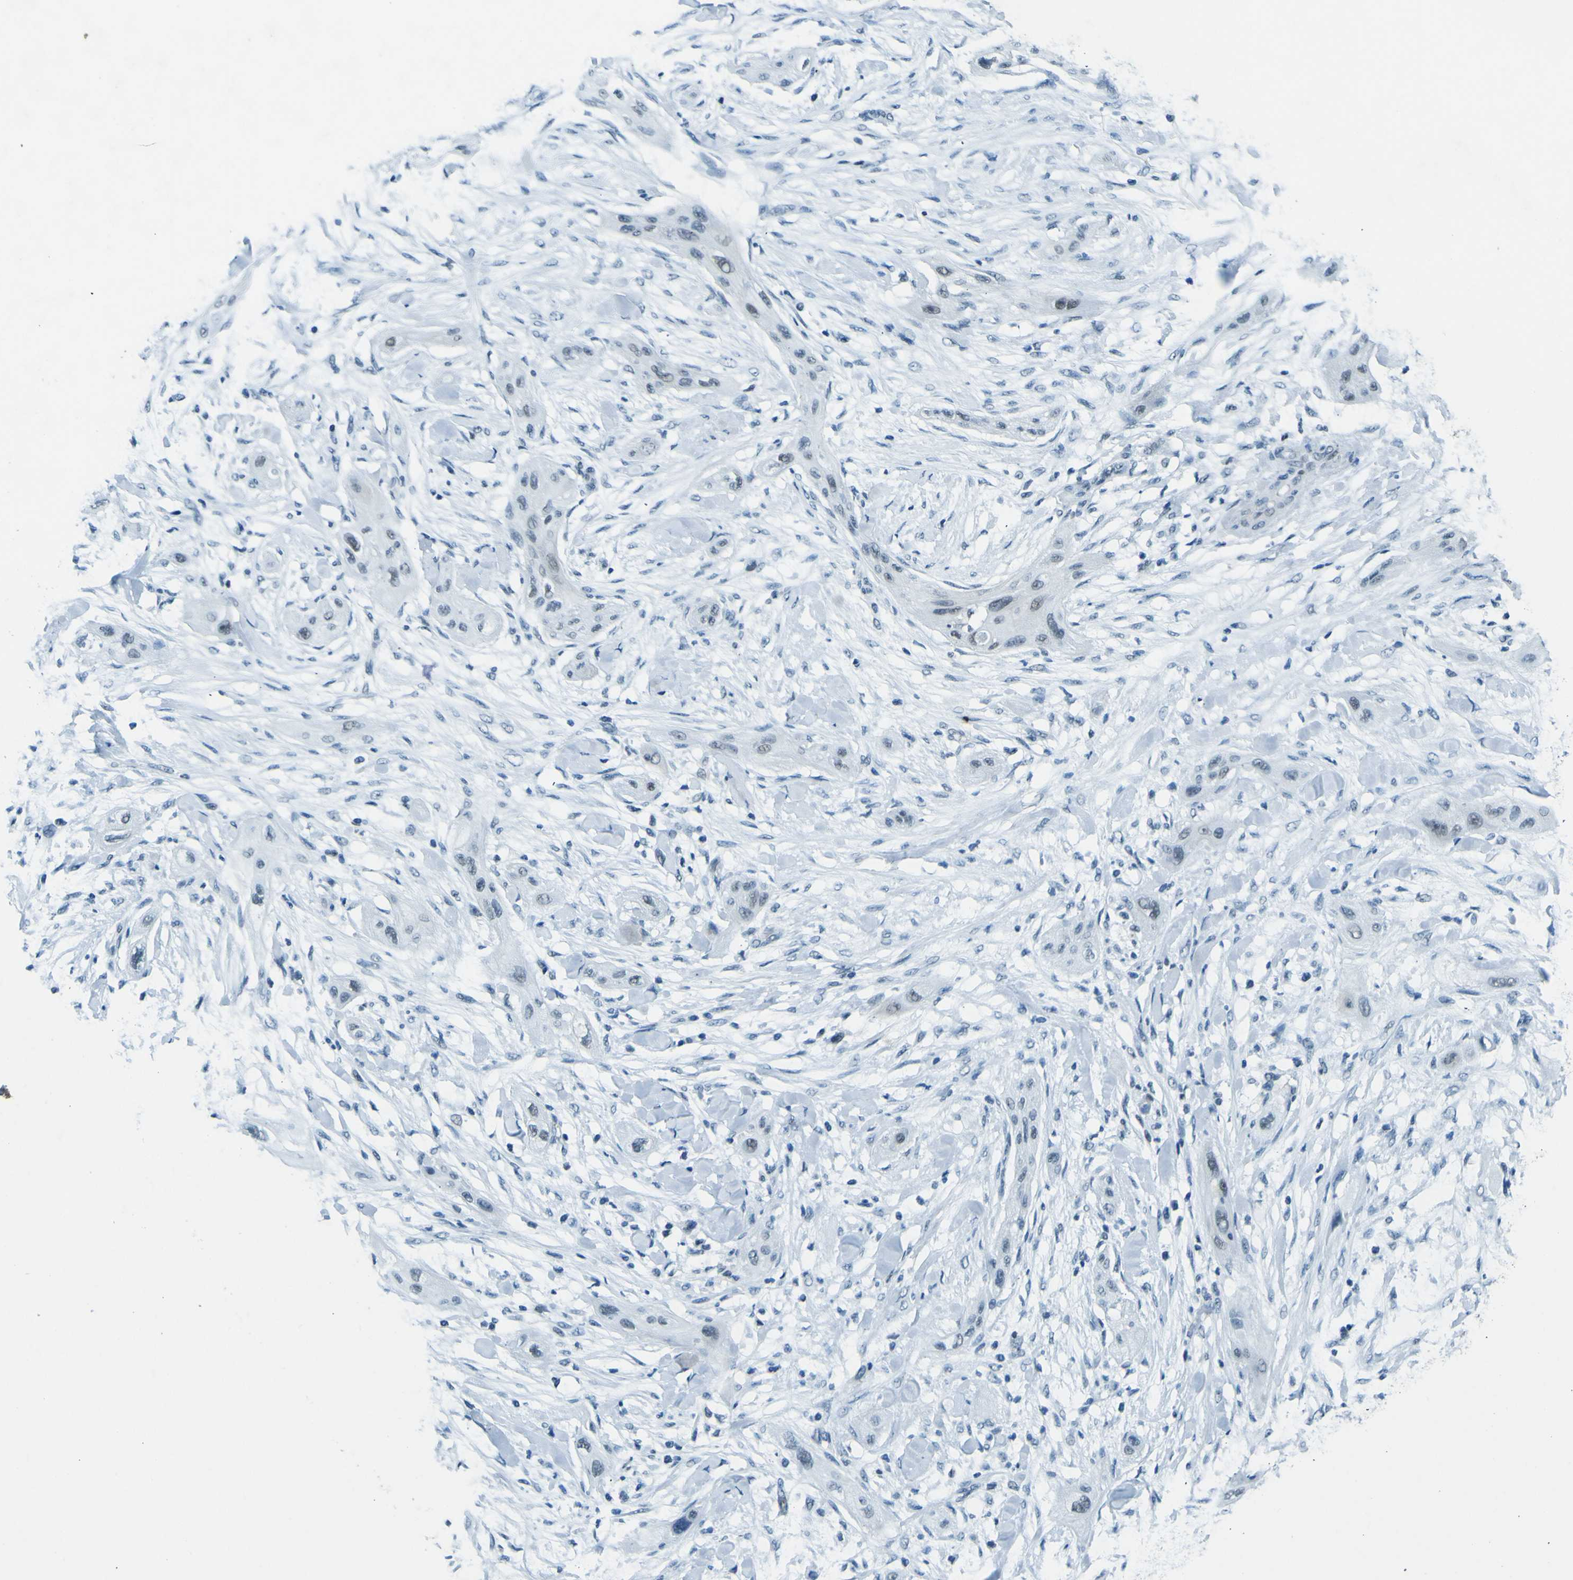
{"staining": {"intensity": "negative", "quantity": "none", "location": "none"}, "tissue": "lung cancer", "cell_type": "Tumor cells", "image_type": "cancer", "snomed": [{"axis": "morphology", "description": "Squamous cell carcinoma, NOS"}, {"axis": "topography", "description": "Lung"}], "caption": "Immunohistochemical staining of lung cancer displays no significant staining in tumor cells.", "gene": "CEBPG", "patient": {"sex": "female", "age": 47}}